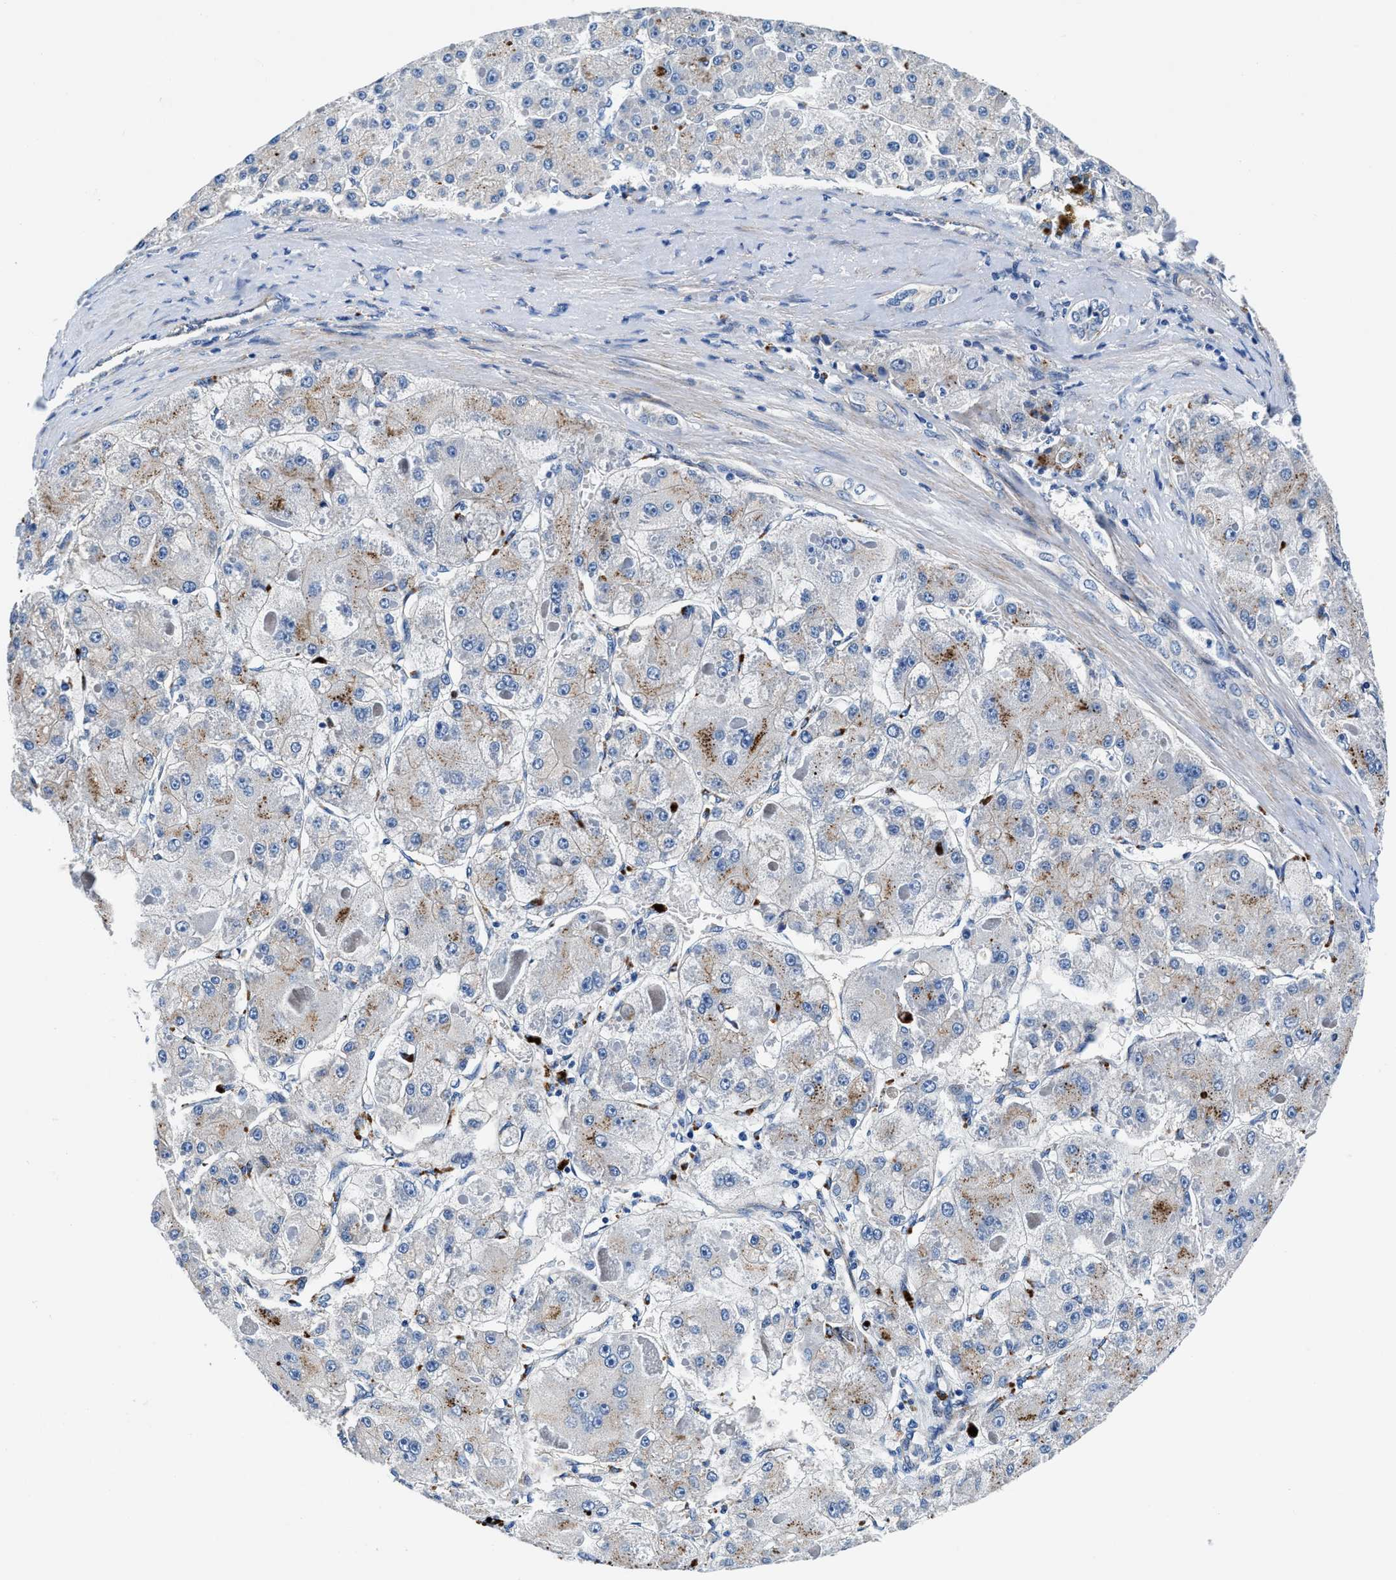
{"staining": {"intensity": "moderate", "quantity": "<25%", "location": "cytoplasmic/membranous"}, "tissue": "liver cancer", "cell_type": "Tumor cells", "image_type": "cancer", "snomed": [{"axis": "morphology", "description": "Carcinoma, Hepatocellular, NOS"}, {"axis": "topography", "description": "Liver"}], "caption": "Human liver hepatocellular carcinoma stained with a protein marker exhibits moderate staining in tumor cells.", "gene": "DAG1", "patient": {"sex": "female", "age": 73}}